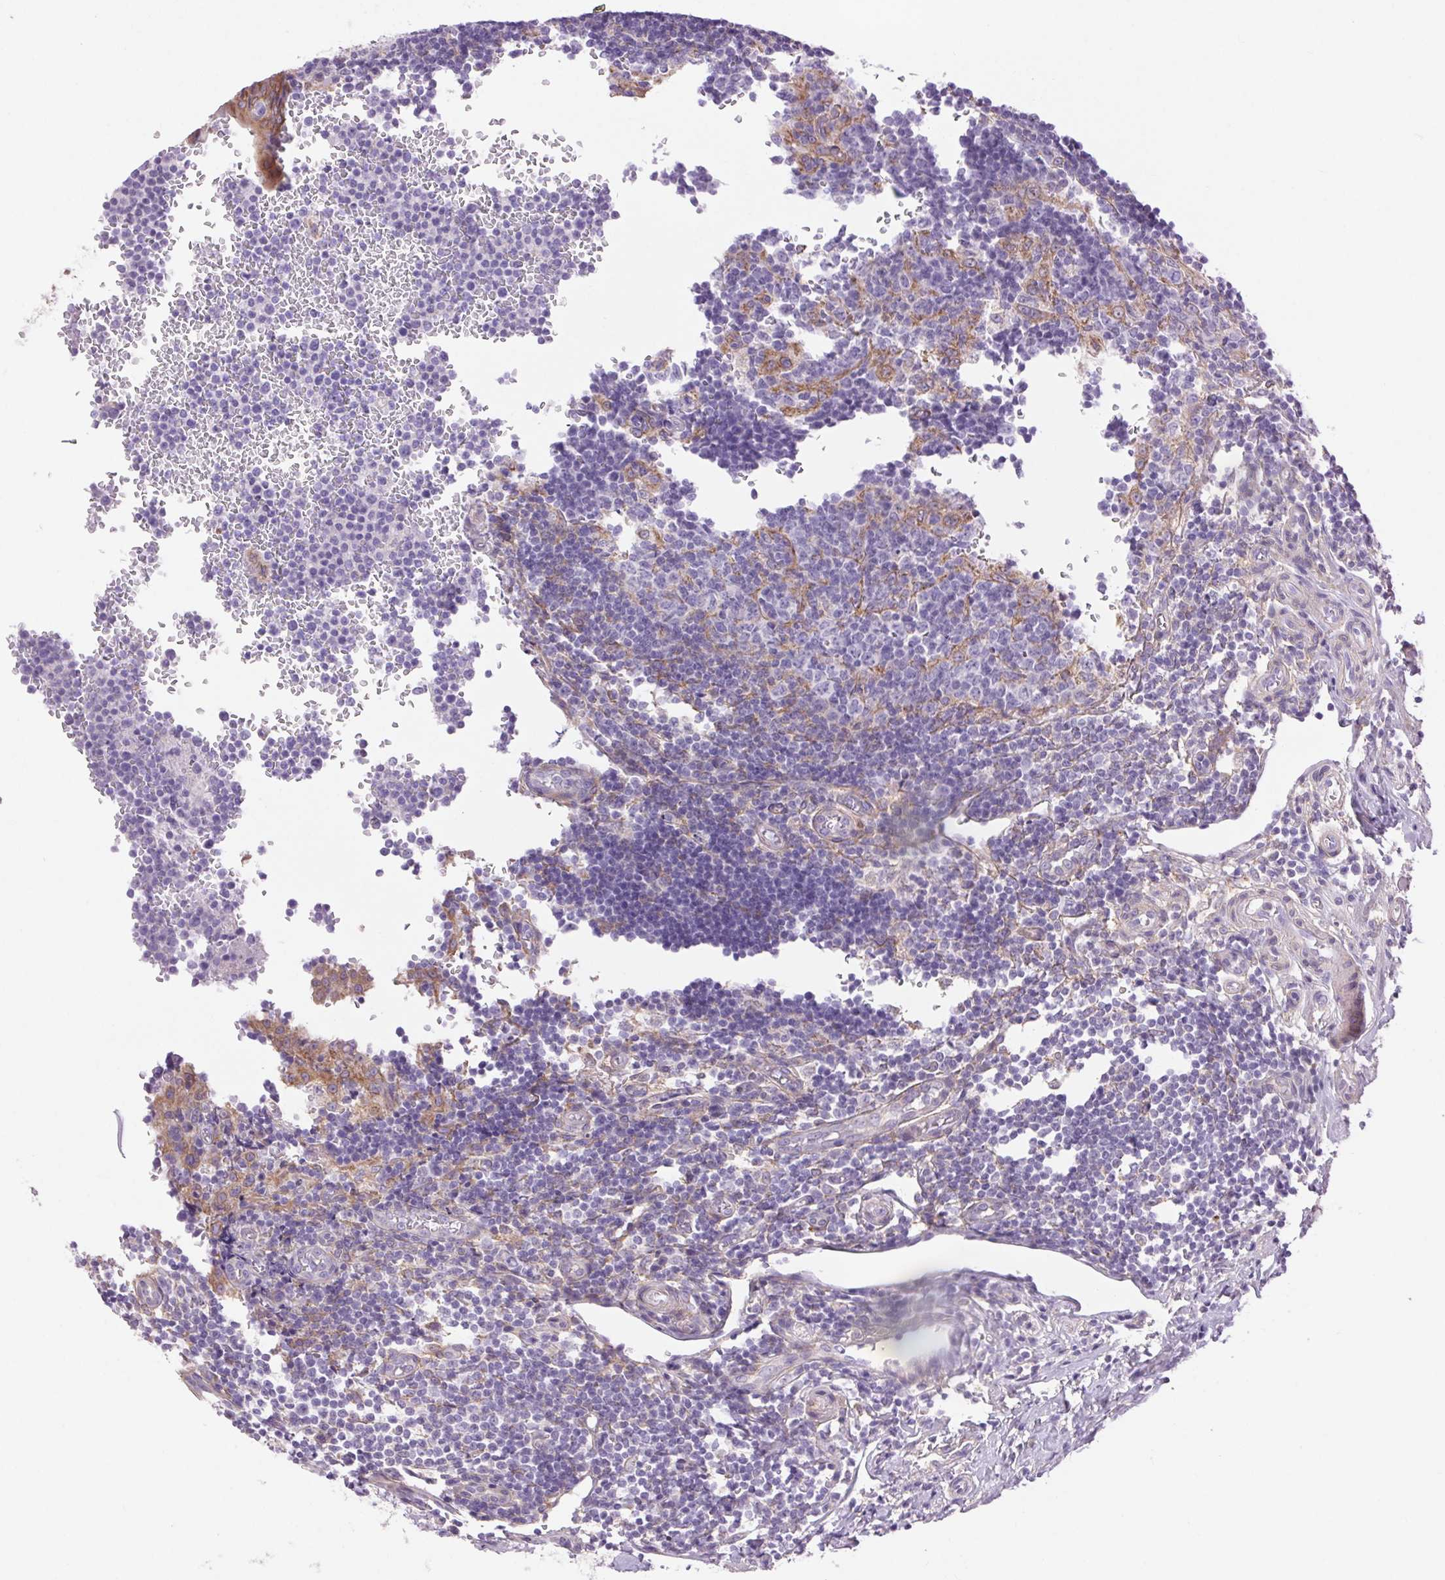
{"staining": {"intensity": "moderate", "quantity": ">75%", "location": "cytoplasmic/membranous"}, "tissue": "appendix", "cell_type": "Glandular cells", "image_type": "normal", "snomed": [{"axis": "morphology", "description": "Normal tissue, NOS"}, {"axis": "topography", "description": "Appendix"}], "caption": "Immunohistochemistry image of unremarkable human appendix stained for a protein (brown), which exhibits medium levels of moderate cytoplasmic/membranous staining in approximately >75% of glandular cells.", "gene": "SOWAHC", "patient": {"sex": "male", "age": 18}}